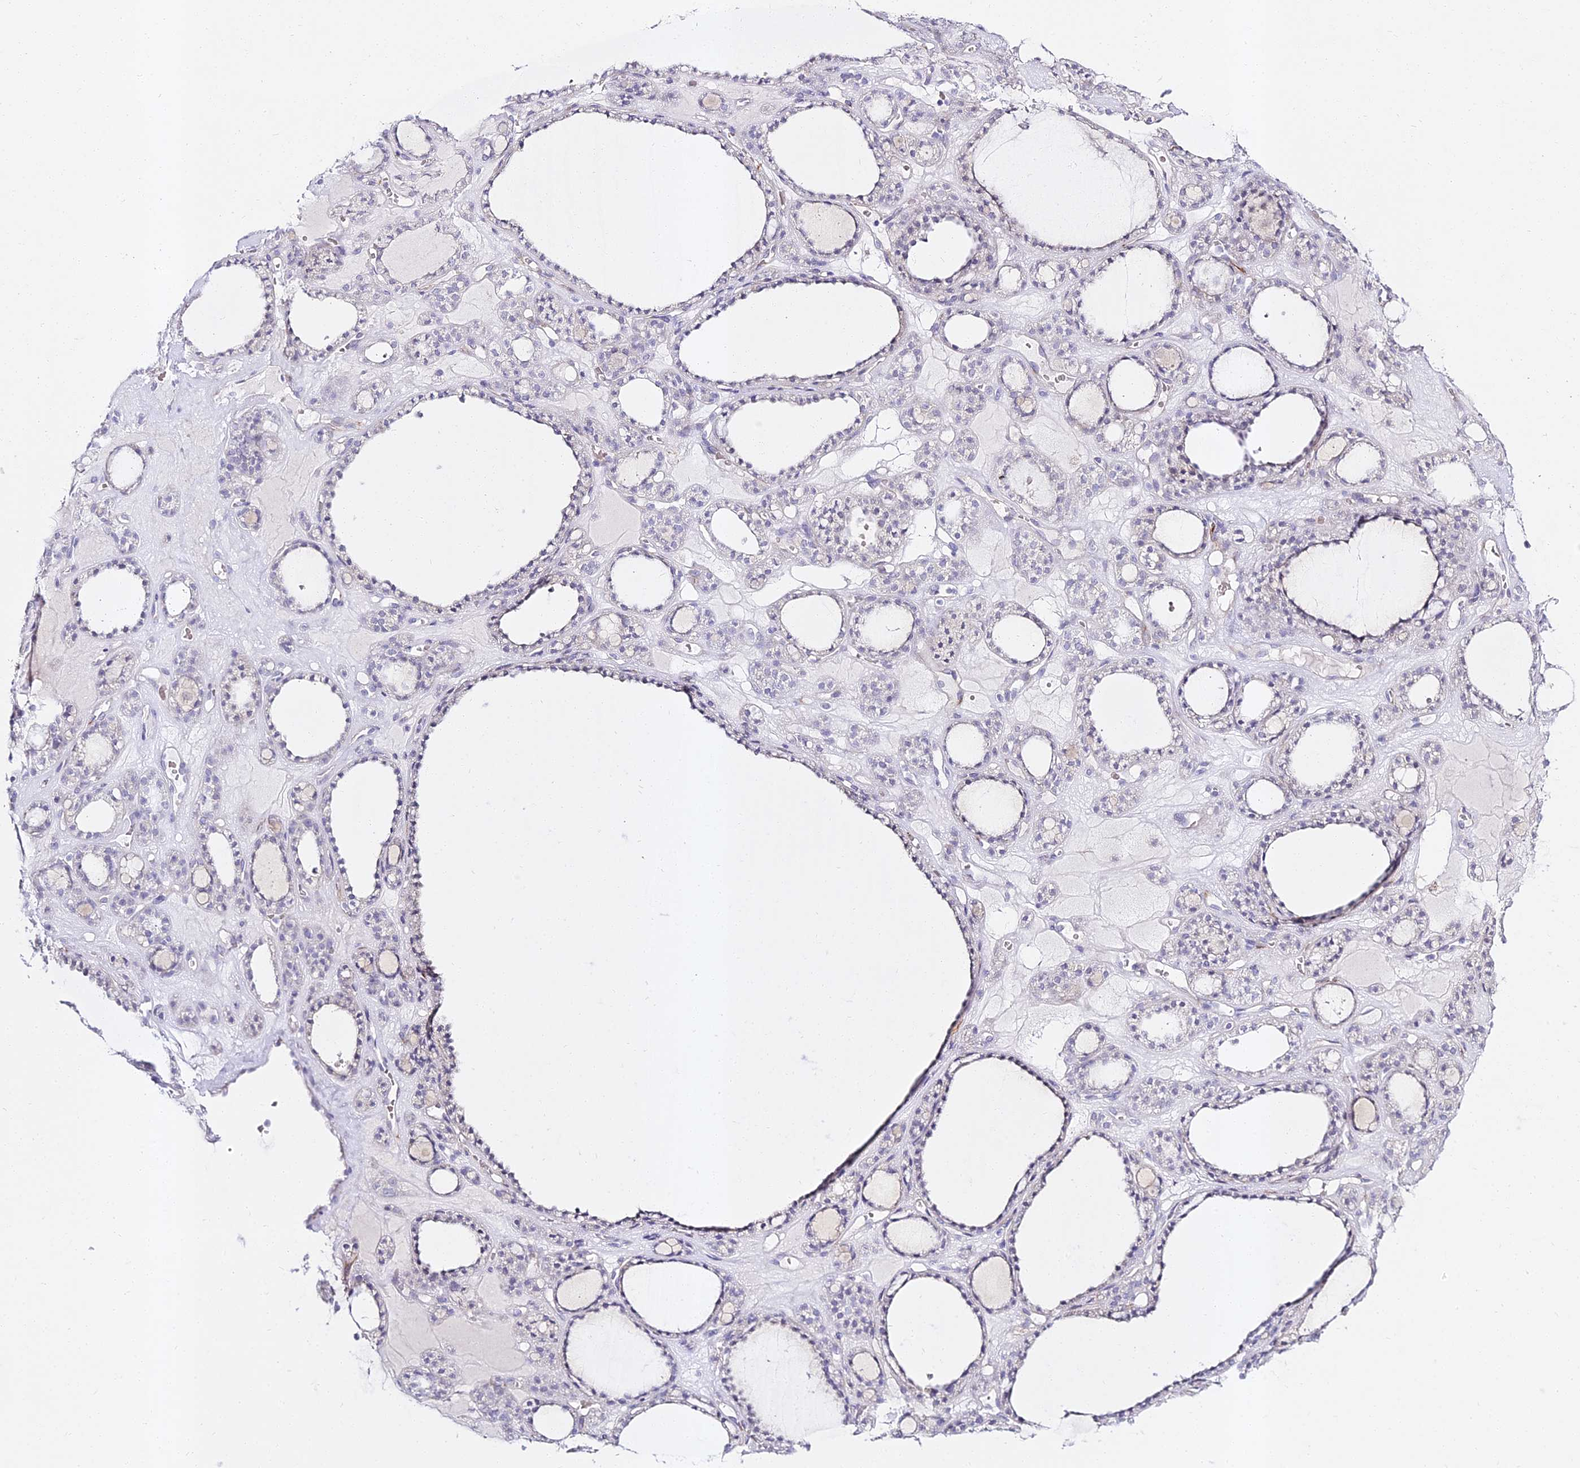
{"staining": {"intensity": "negative", "quantity": "none", "location": "none"}, "tissue": "thyroid gland", "cell_type": "Glandular cells", "image_type": "normal", "snomed": [{"axis": "morphology", "description": "Normal tissue, NOS"}, {"axis": "topography", "description": "Thyroid gland"}], "caption": "Thyroid gland stained for a protein using immunohistochemistry (IHC) demonstrates no expression glandular cells.", "gene": "ALPG", "patient": {"sex": "female", "age": 28}}